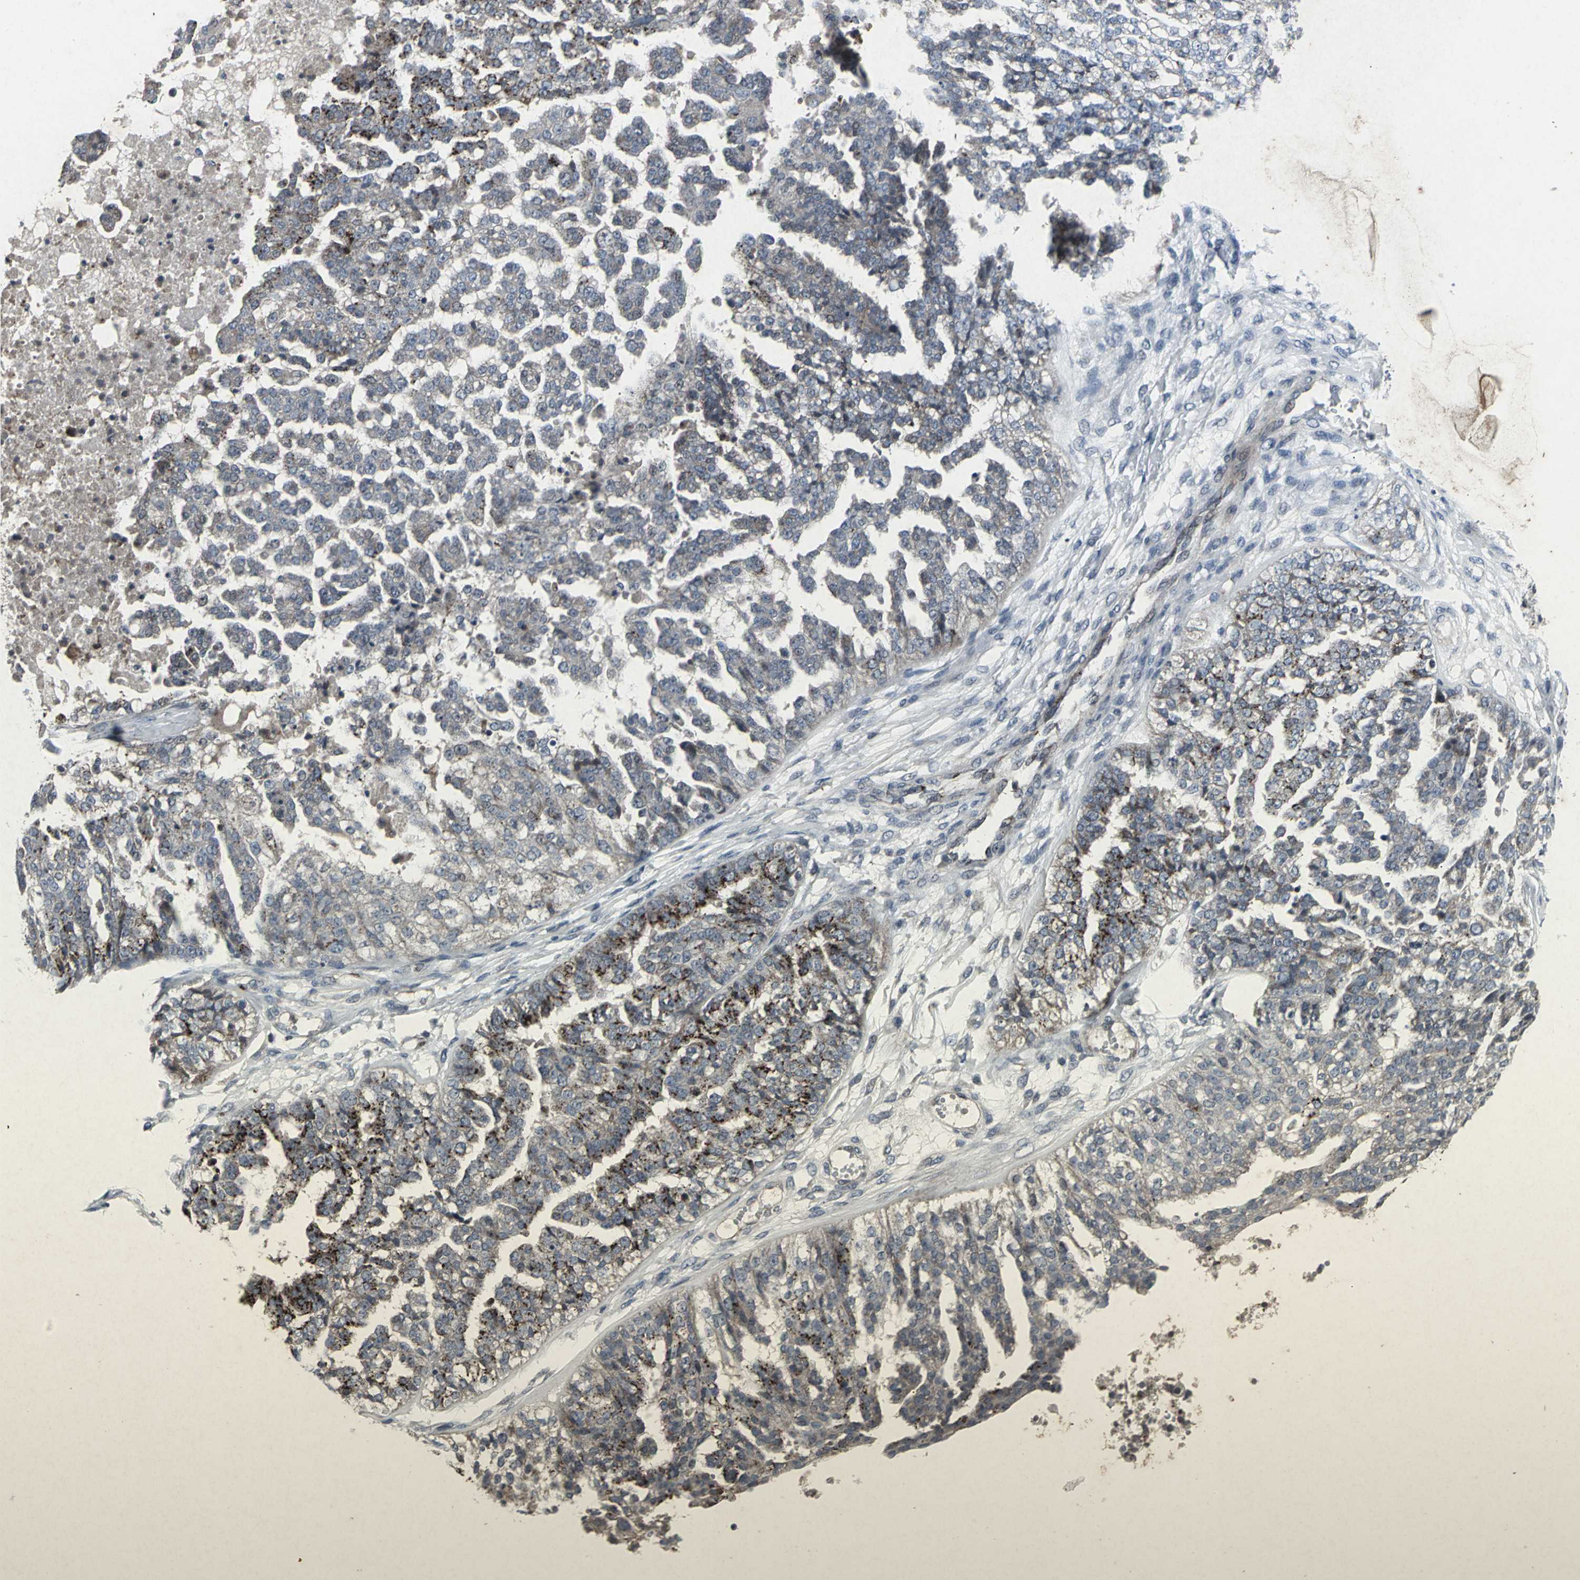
{"staining": {"intensity": "strong", "quantity": "25%-75%", "location": "cytoplasmic/membranous"}, "tissue": "ovarian cancer", "cell_type": "Tumor cells", "image_type": "cancer", "snomed": [{"axis": "morphology", "description": "Carcinoma, NOS"}, {"axis": "topography", "description": "Soft tissue"}, {"axis": "topography", "description": "Ovary"}], "caption": "High-magnification brightfield microscopy of carcinoma (ovarian) stained with DAB (3,3'-diaminobenzidine) (brown) and counterstained with hematoxylin (blue). tumor cells exhibit strong cytoplasmic/membranous expression is identified in about25%-75% of cells.", "gene": "BMP4", "patient": {"sex": "female", "age": 54}}